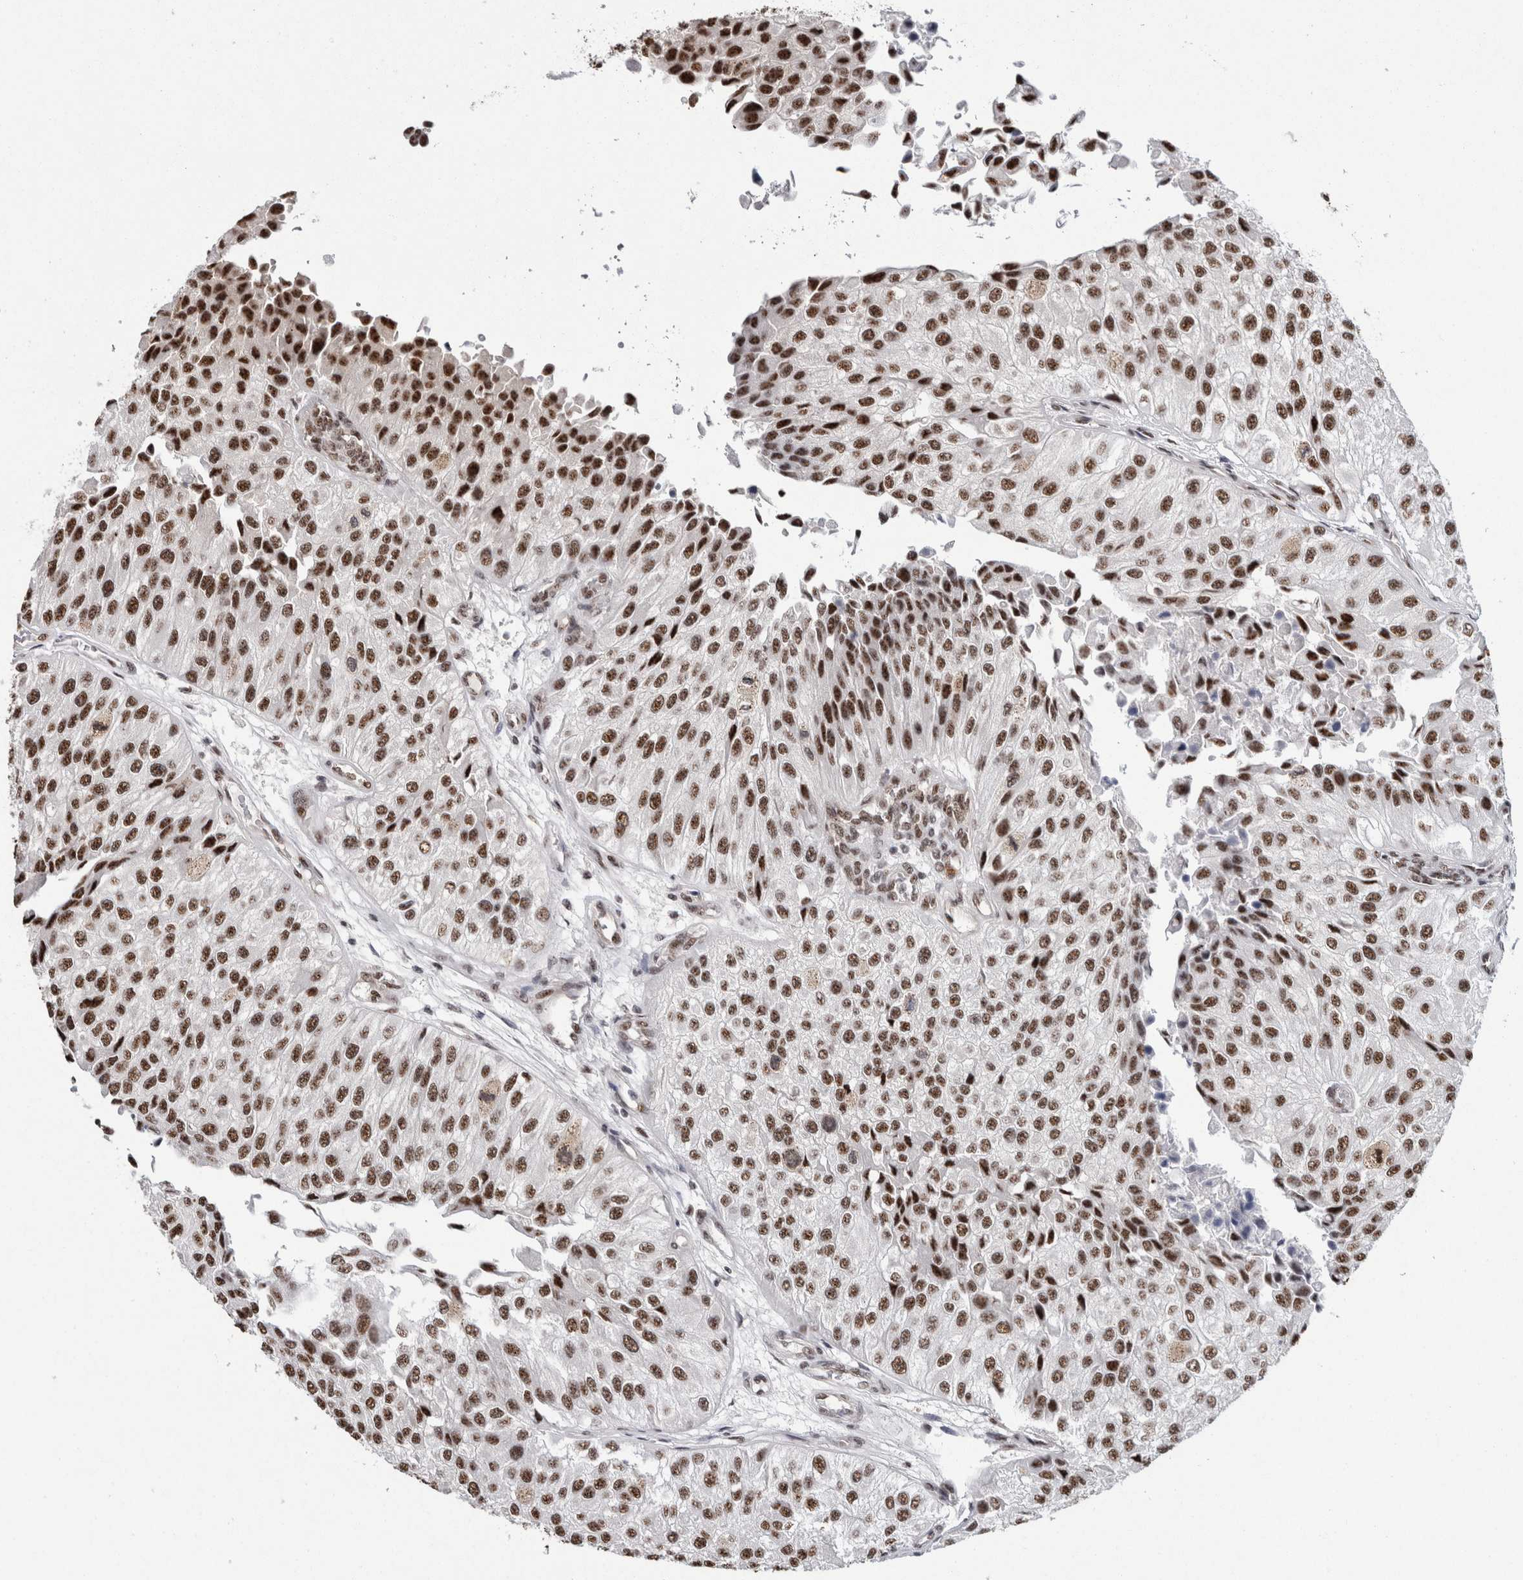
{"staining": {"intensity": "strong", "quantity": ">75%", "location": "nuclear"}, "tissue": "urothelial cancer", "cell_type": "Tumor cells", "image_type": "cancer", "snomed": [{"axis": "morphology", "description": "Urothelial carcinoma, High grade"}, {"axis": "topography", "description": "Kidney"}, {"axis": "topography", "description": "Urinary bladder"}], "caption": "An image showing strong nuclear expression in approximately >75% of tumor cells in urothelial cancer, as visualized by brown immunohistochemical staining.", "gene": "MKNK1", "patient": {"sex": "male", "age": 77}}